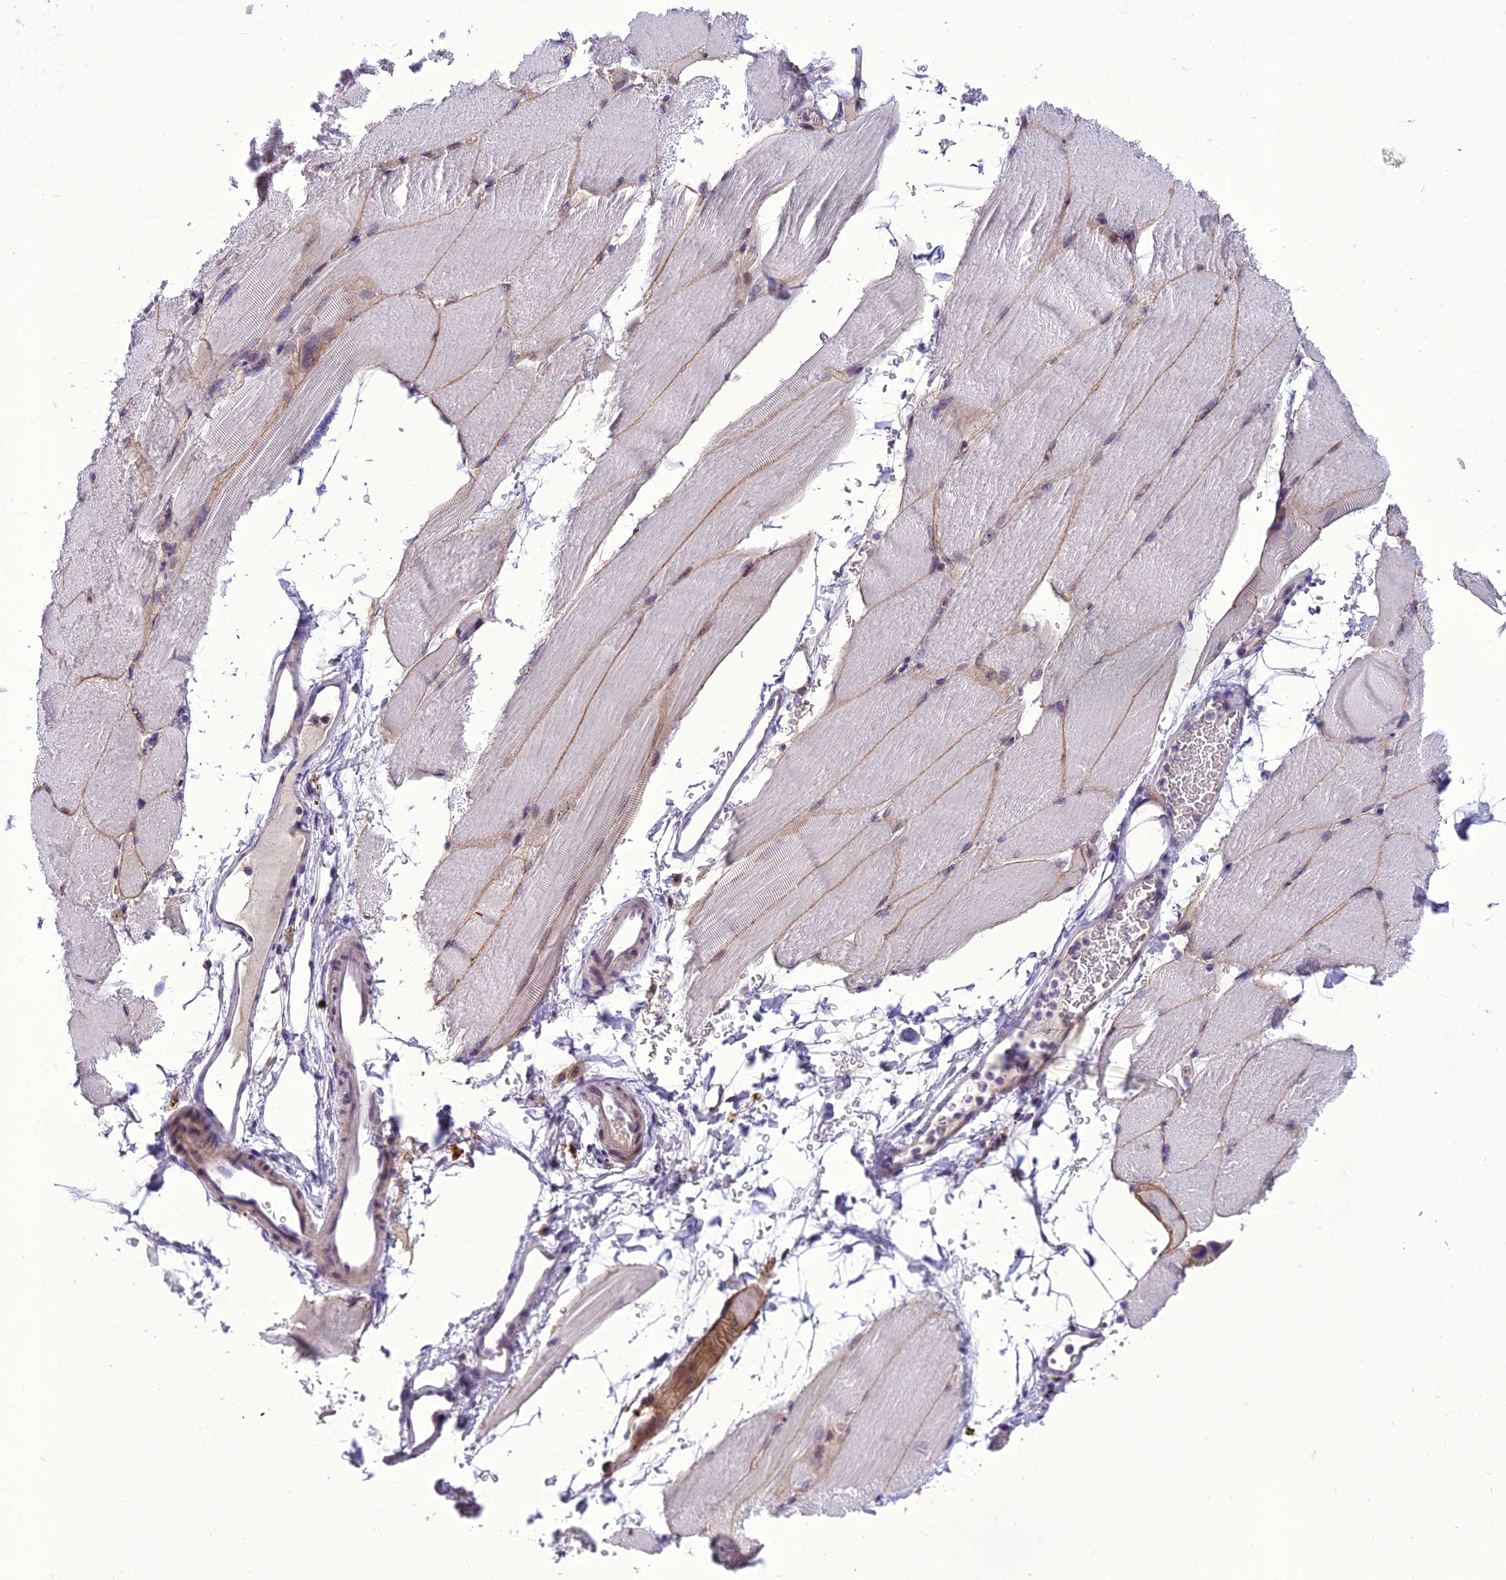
{"staining": {"intensity": "moderate", "quantity": "25%-75%", "location": "cytoplasmic/membranous"}, "tissue": "skeletal muscle", "cell_type": "Myocytes", "image_type": "normal", "snomed": [{"axis": "morphology", "description": "Normal tissue, NOS"}, {"axis": "topography", "description": "Skeletal muscle"}, {"axis": "topography", "description": "Parathyroid gland"}], "caption": "The image reveals immunohistochemical staining of unremarkable skeletal muscle. There is moderate cytoplasmic/membranous positivity is identified in about 25%-75% of myocytes. The staining was performed using DAB to visualize the protein expression in brown, while the nuclei were stained in blue with hematoxylin (Magnification: 20x).", "gene": "NEURL2", "patient": {"sex": "female", "age": 37}}